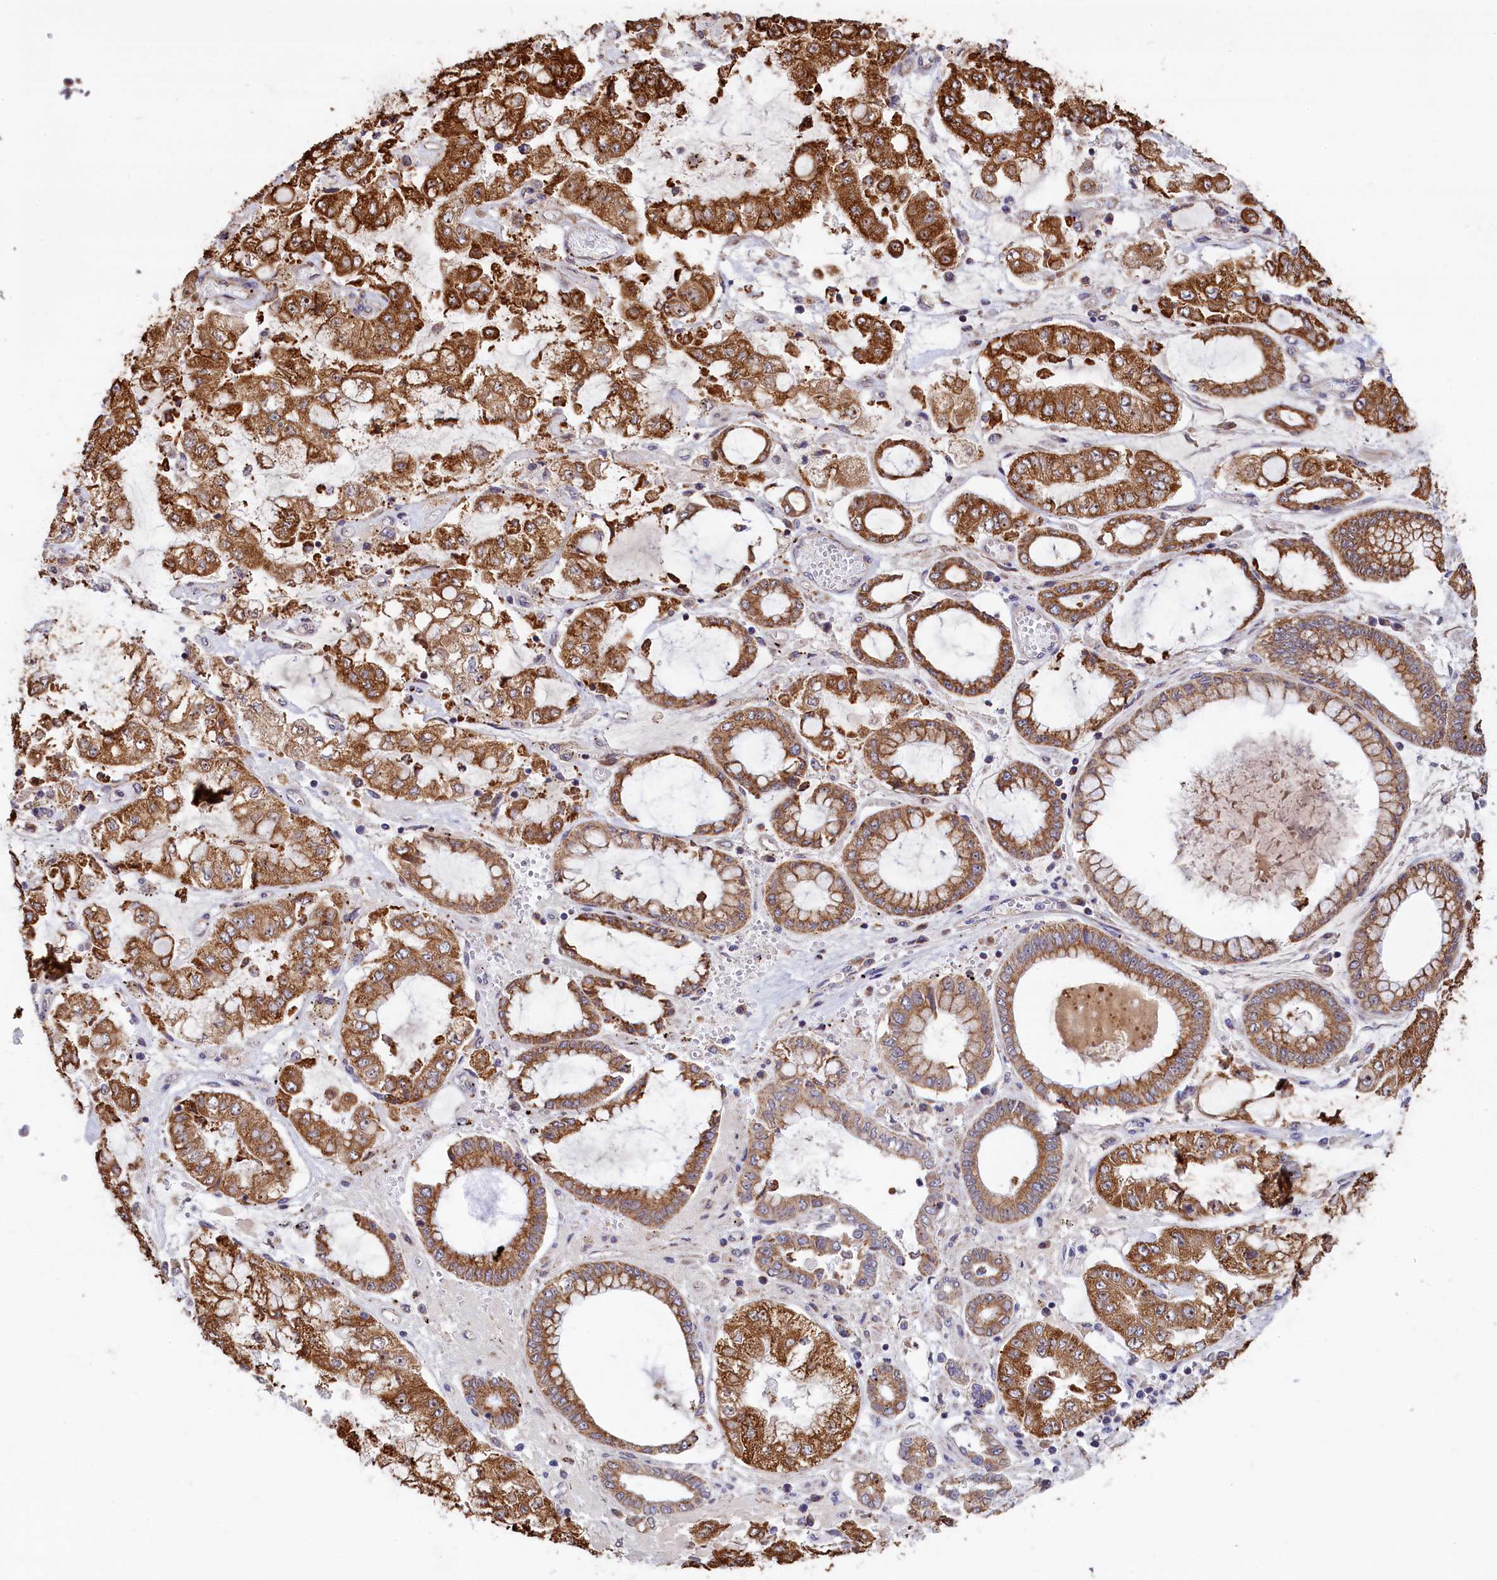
{"staining": {"intensity": "strong", "quantity": ">75%", "location": "cytoplasmic/membranous"}, "tissue": "stomach cancer", "cell_type": "Tumor cells", "image_type": "cancer", "snomed": [{"axis": "morphology", "description": "Adenocarcinoma, NOS"}, {"axis": "topography", "description": "Stomach"}], "caption": "IHC photomicrograph of human adenocarcinoma (stomach) stained for a protein (brown), which exhibits high levels of strong cytoplasmic/membranous positivity in approximately >75% of tumor cells.", "gene": "ZNF816", "patient": {"sex": "male", "age": 76}}